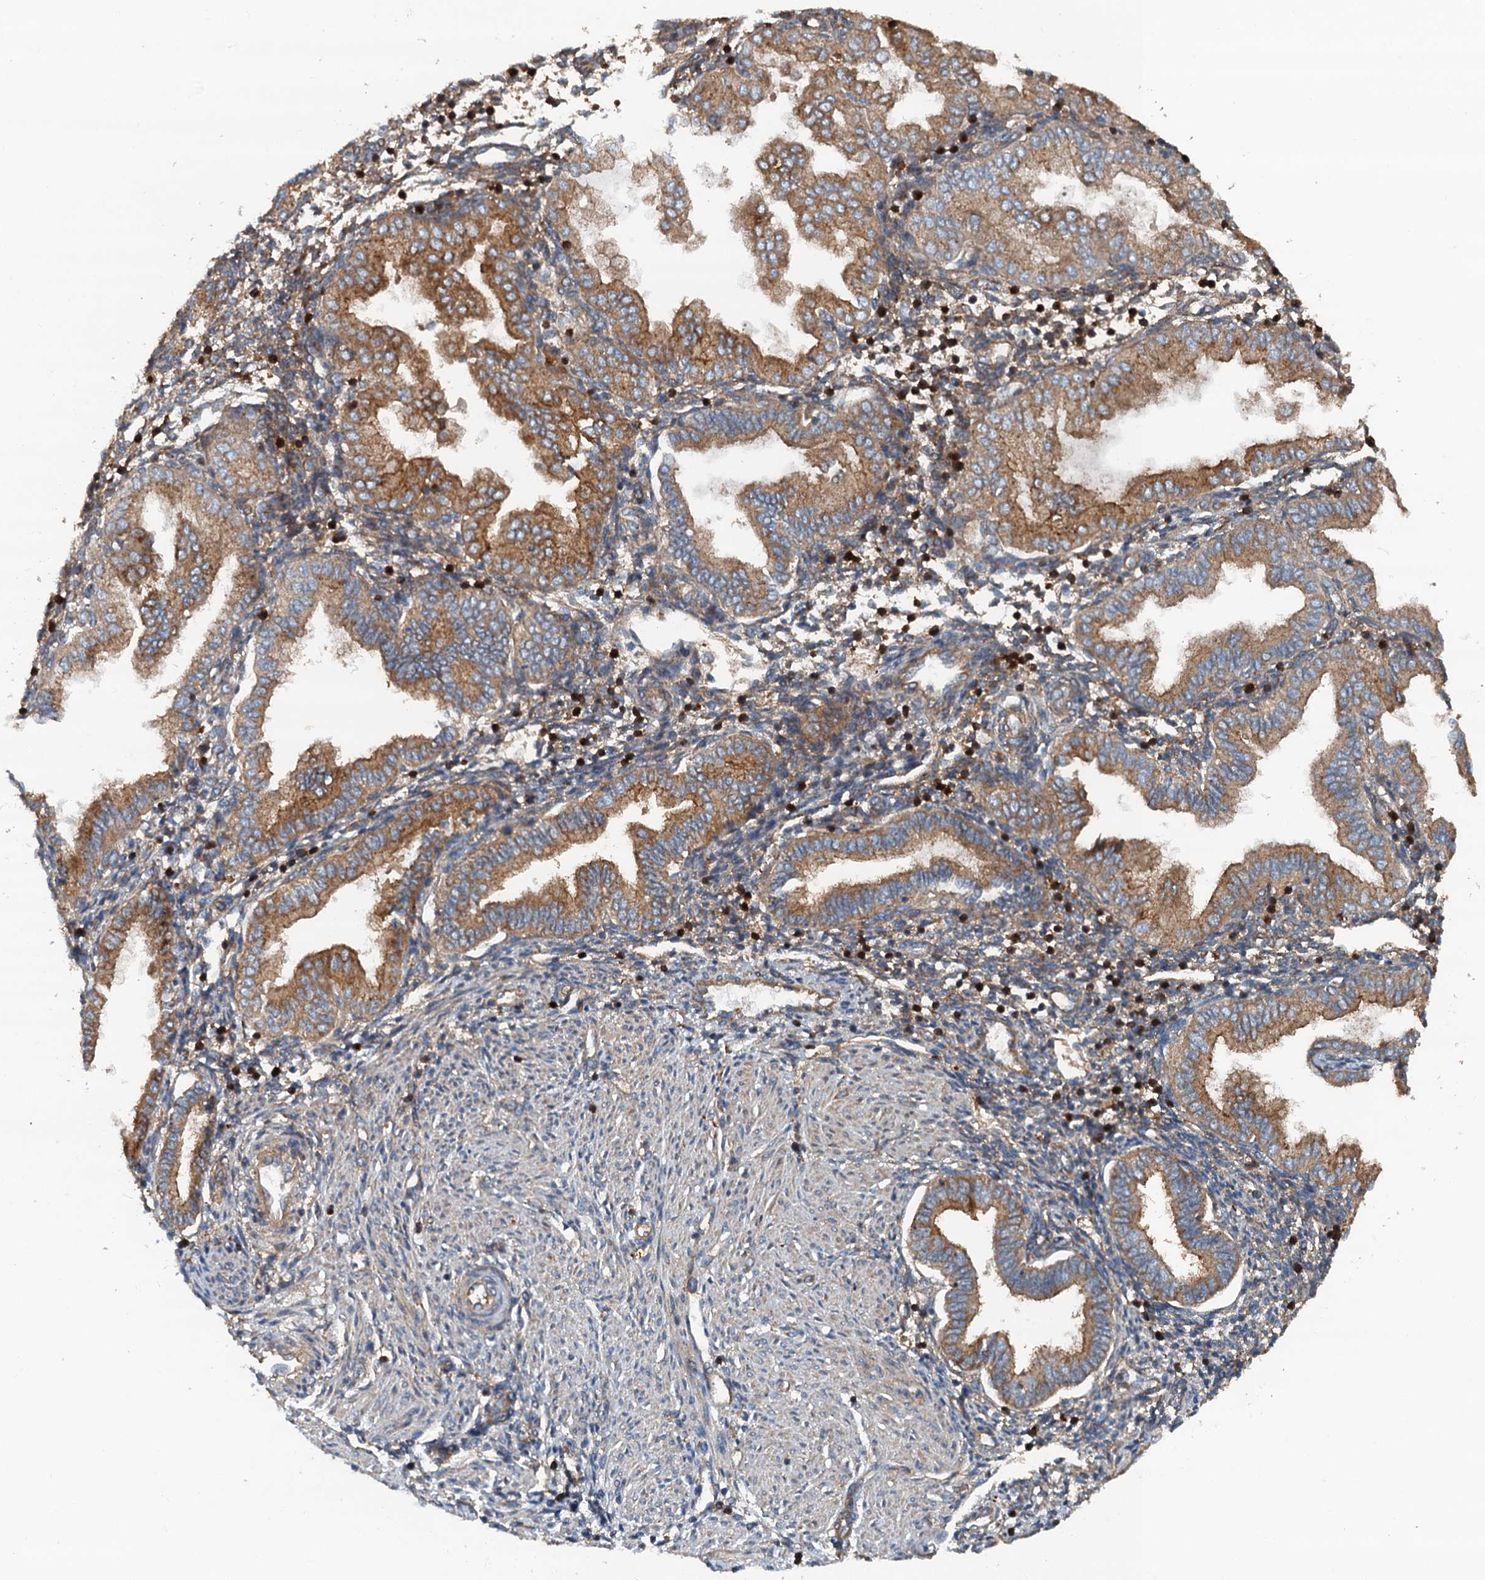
{"staining": {"intensity": "negative", "quantity": "none", "location": "none"}, "tissue": "endometrium", "cell_type": "Cells in endometrial stroma", "image_type": "normal", "snomed": [{"axis": "morphology", "description": "Normal tissue, NOS"}, {"axis": "topography", "description": "Endometrium"}], "caption": "An immunohistochemistry micrograph of normal endometrium is shown. There is no staining in cells in endometrial stroma of endometrium.", "gene": "COG3", "patient": {"sex": "female", "age": 53}}